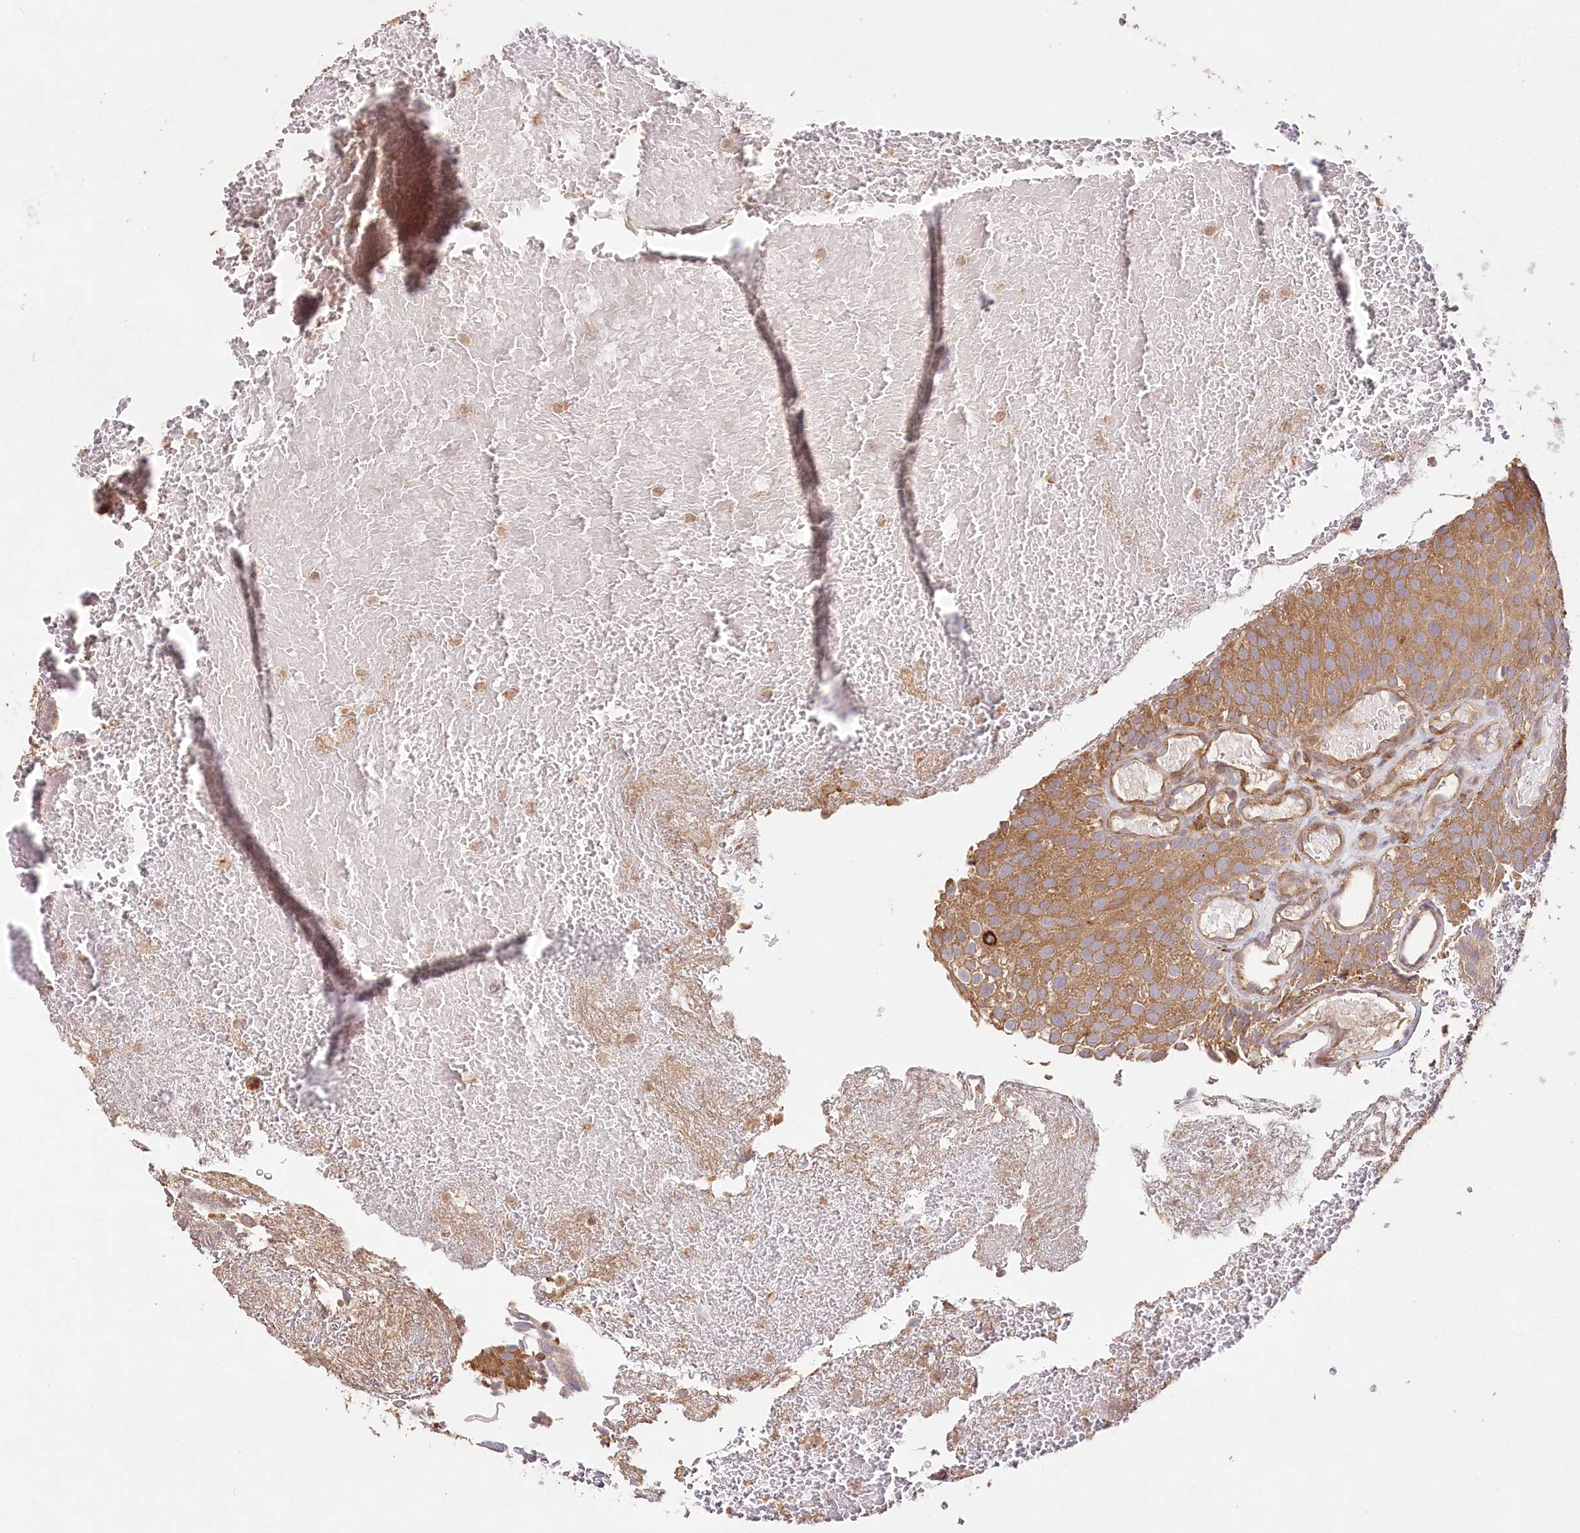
{"staining": {"intensity": "moderate", "quantity": ">75%", "location": "cytoplasmic/membranous"}, "tissue": "urothelial cancer", "cell_type": "Tumor cells", "image_type": "cancer", "snomed": [{"axis": "morphology", "description": "Urothelial carcinoma, Low grade"}, {"axis": "topography", "description": "Urinary bladder"}], "caption": "The immunohistochemical stain shows moderate cytoplasmic/membranous positivity in tumor cells of low-grade urothelial carcinoma tissue. The protein of interest is shown in brown color, while the nuclei are stained blue.", "gene": "DMXL1", "patient": {"sex": "male", "age": 78}}